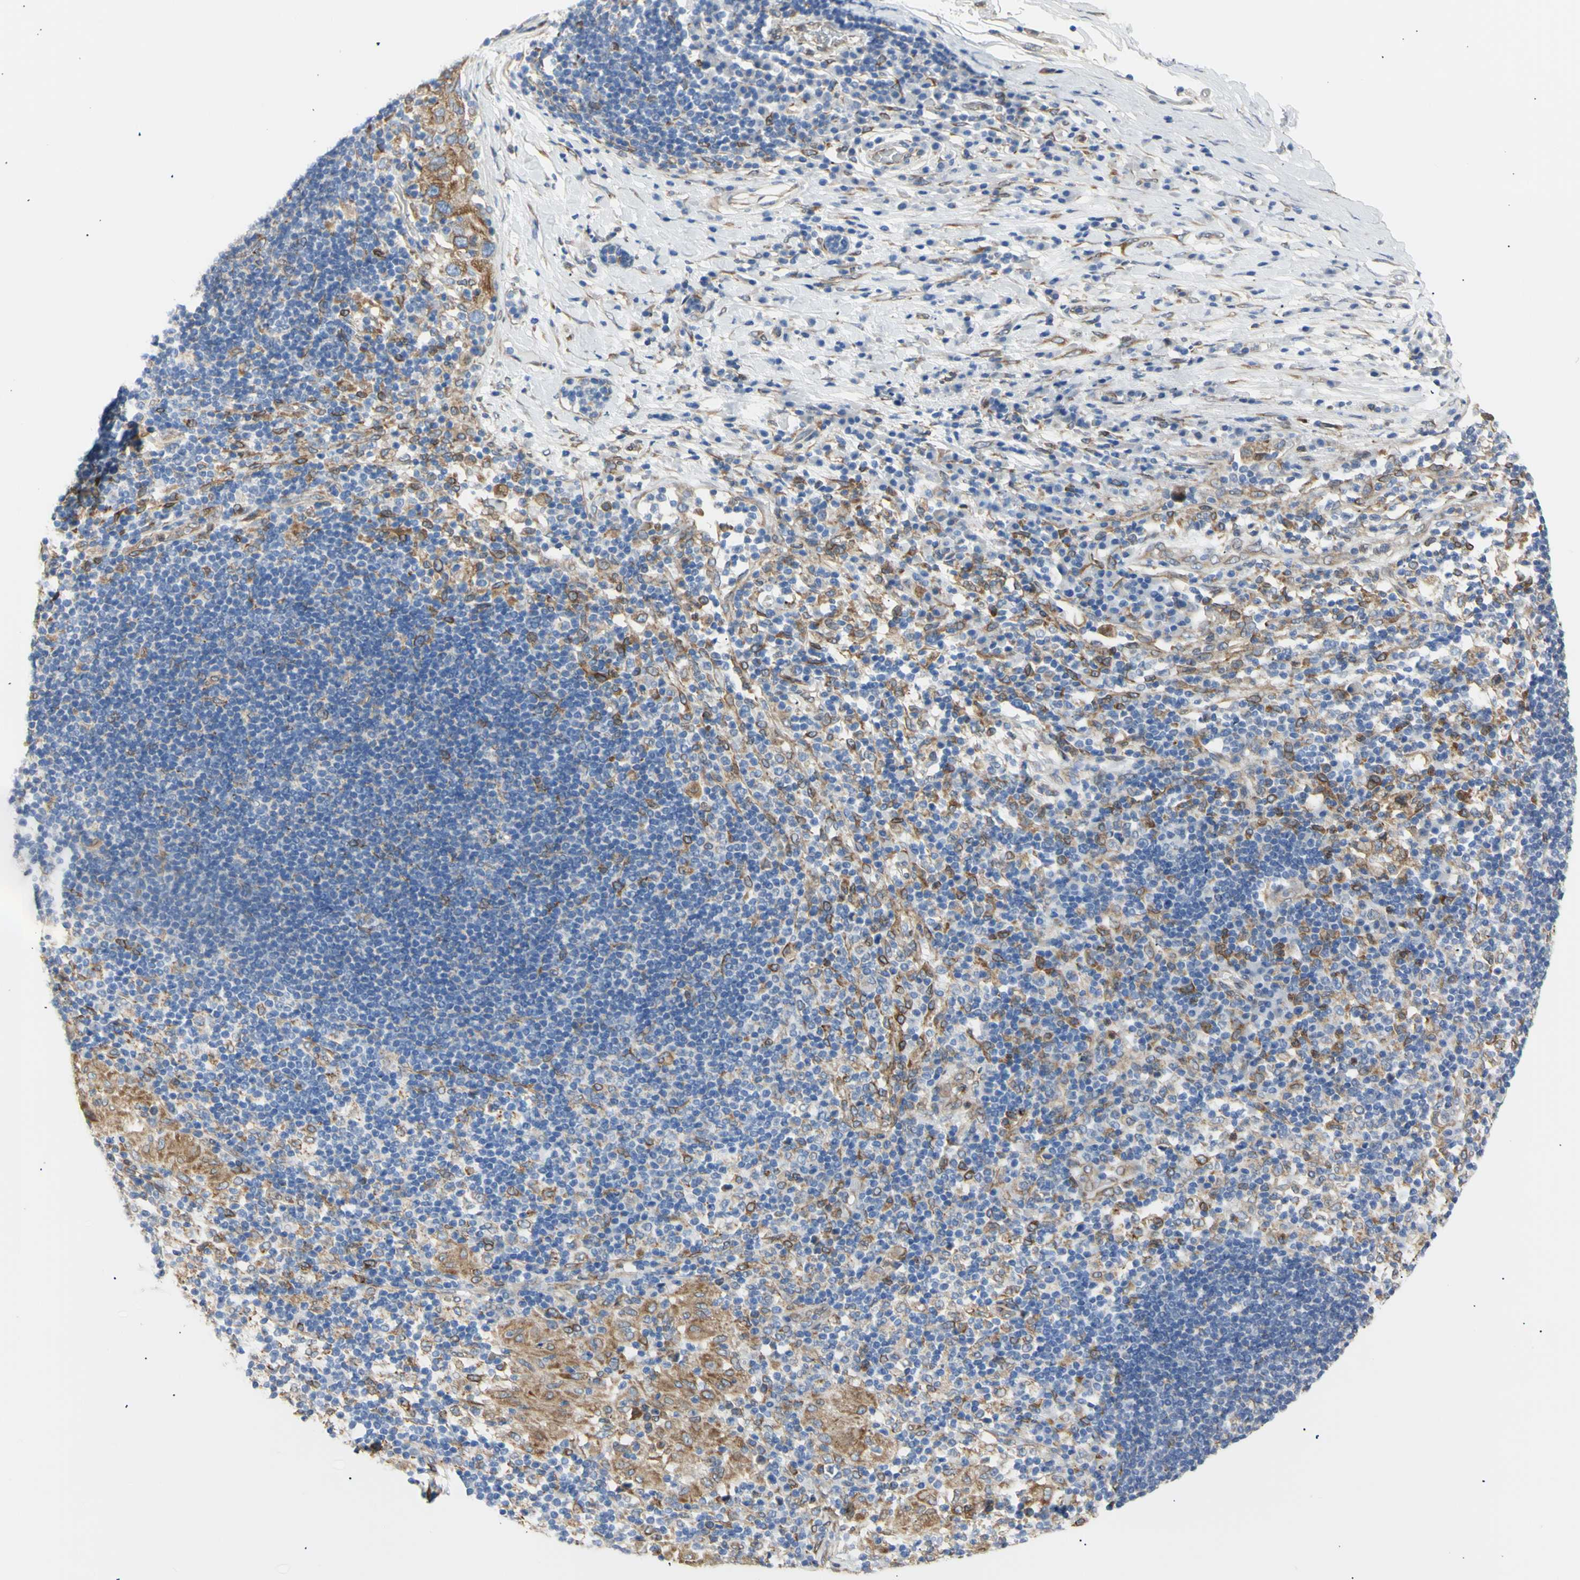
{"staining": {"intensity": "negative", "quantity": "none", "location": "none"}, "tissue": "adipose tissue", "cell_type": "Adipocytes", "image_type": "normal", "snomed": [{"axis": "morphology", "description": "Normal tissue, NOS"}, {"axis": "morphology", "description": "Adenocarcinoma, NOS"}, {"axis": "topography", "description": "Esophagus"}], "caption": "High power microscopy micrograph of an IHC photomicrograph of normal adipose tissue, revealing no significant staining in adipocytes.", "gene": "ERLIN1", "patient": {"sex": "male", "age": 62}}